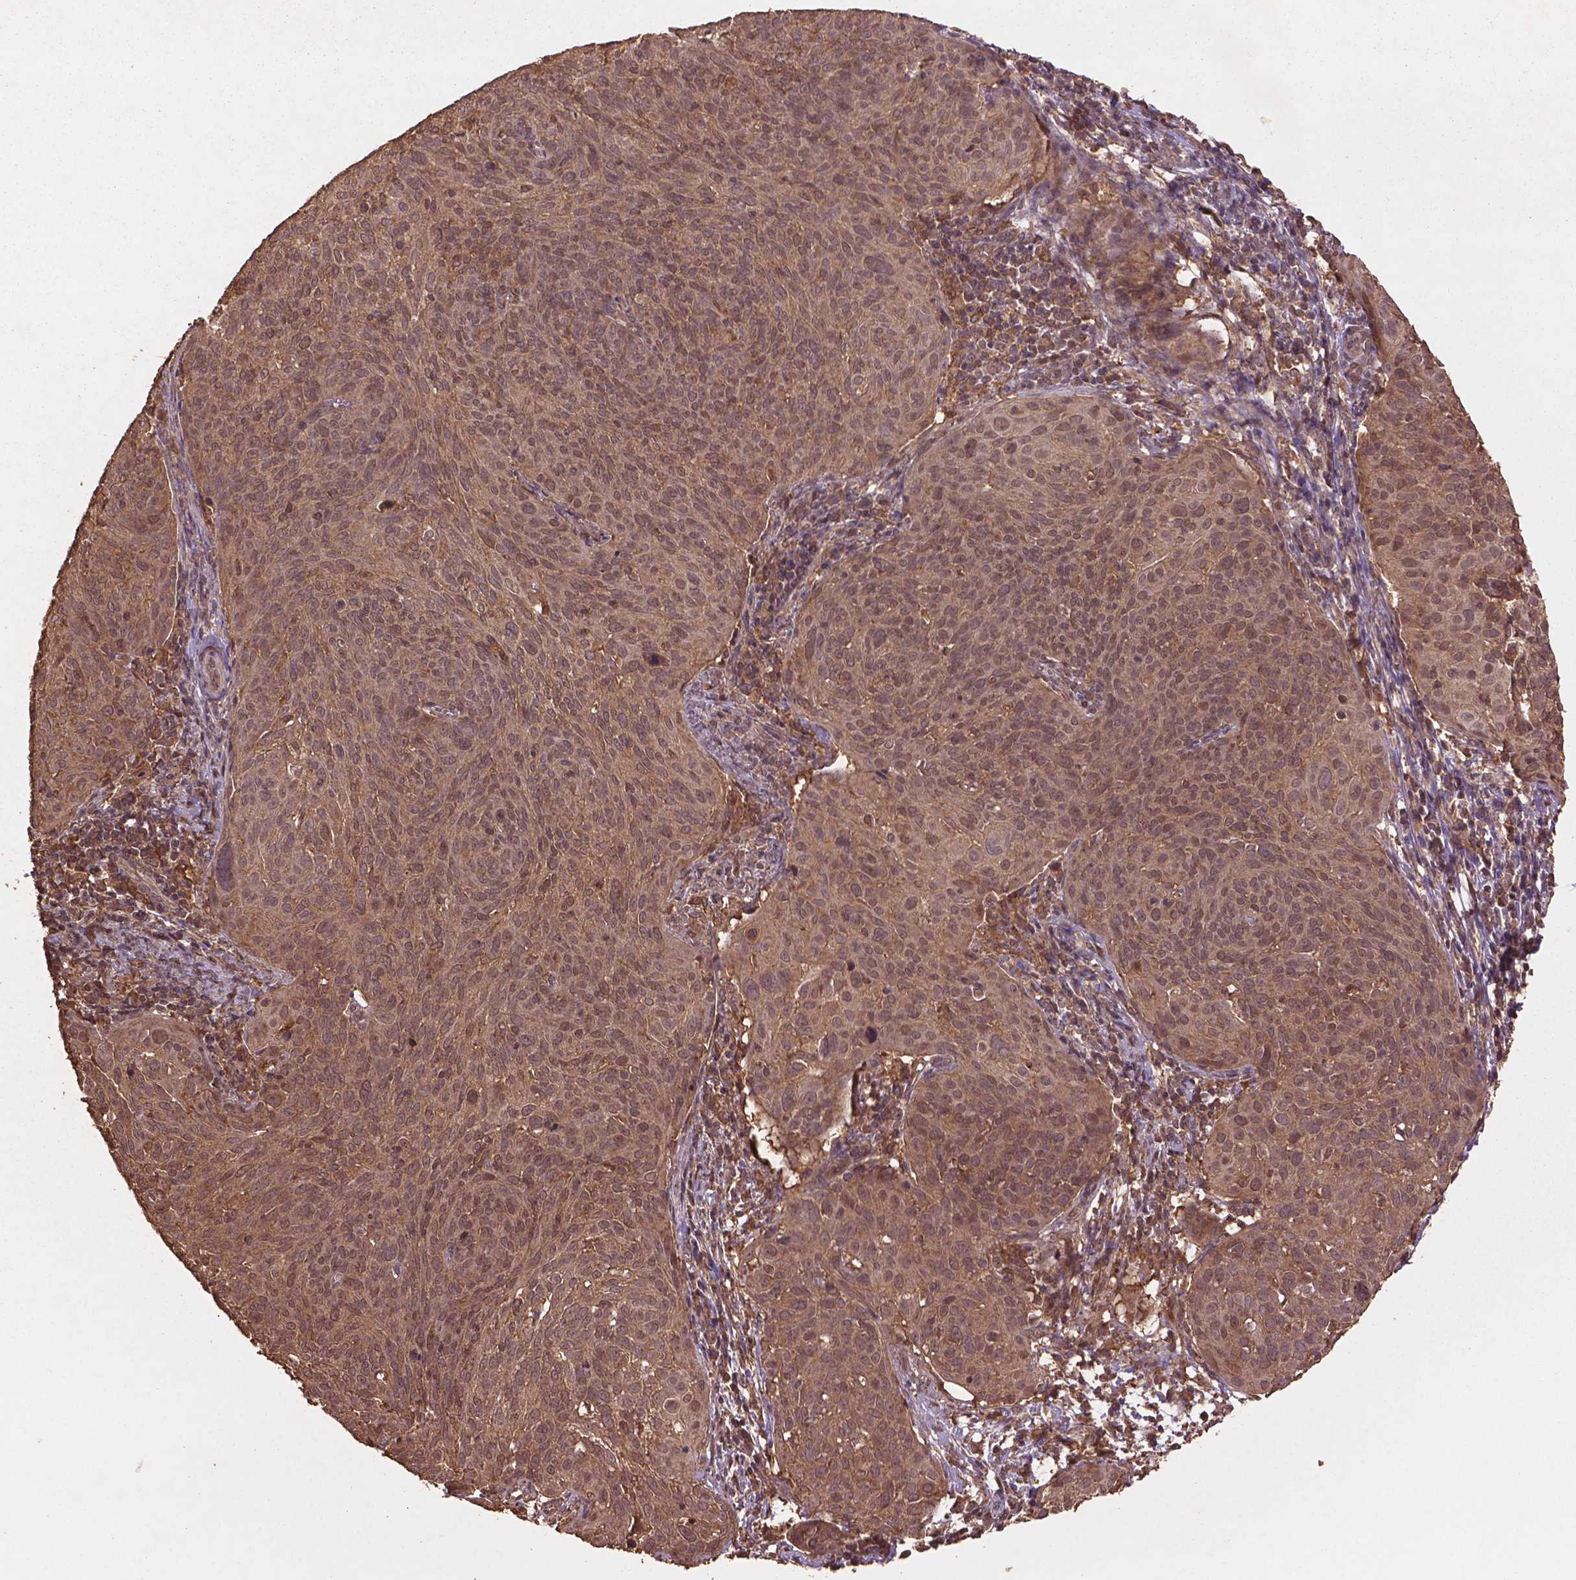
{"staining": {"intensity": "weak", "quantity": ">75%", "location": "cytoplasmic/membranous"}, "tissue": "cervical cancer", "cell_type": "Tumor cells", "image_type": "cancer", "snomed": [{"axis": "morphology", "description": "Squamous cell carcinoma, NOS"}, {"axis": "topography", "description": "Cervix"}], "caption": "About >75% of tumor cells in human cervical cancer (squamous cell carcinoma) exhibit weak cytoplasmic/membranous protein expression as visualized by brown immunohistochemical staining.", "gene": "BABAM1", "patient": {"sex": "female", "age": 39}}